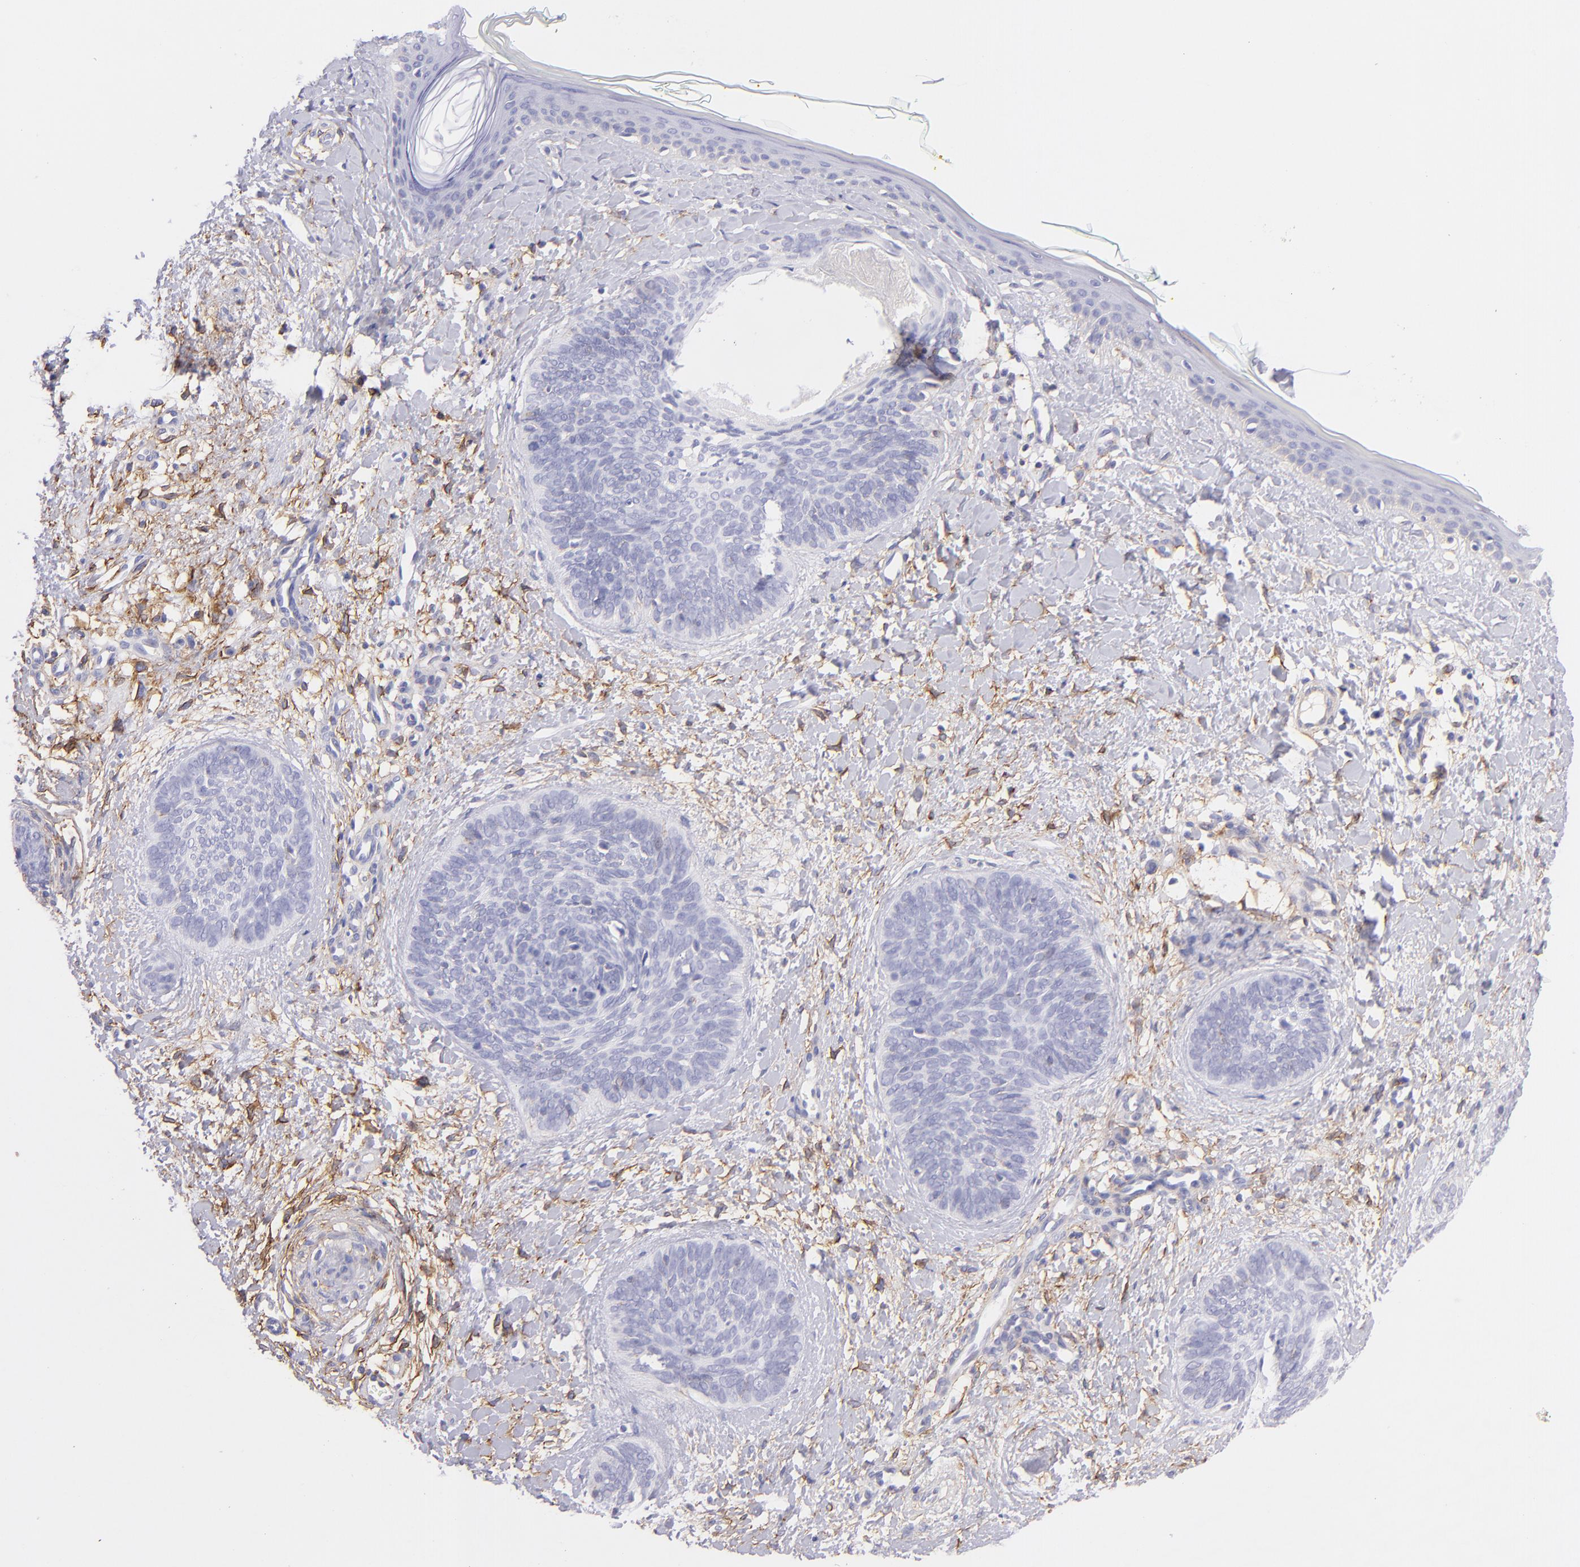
{"staining": {"intensity": "negative", "quantity": "none", "location": "none"}, "tissue": "skin cancer", "cell_type": "Tumor cells", "image_type": "cancer", "snomed": [{"axis": "morphology", "description": "Basal cell carcinoma"}, {"axis": "topography", "description": "Skin"}], "caption": "An immunohistochemistry image of skin cancer is shown. There is no staining in tumor cells of skin cancer.", "gene": "CD81", "patient": {"sex": "female", "age": 81}}